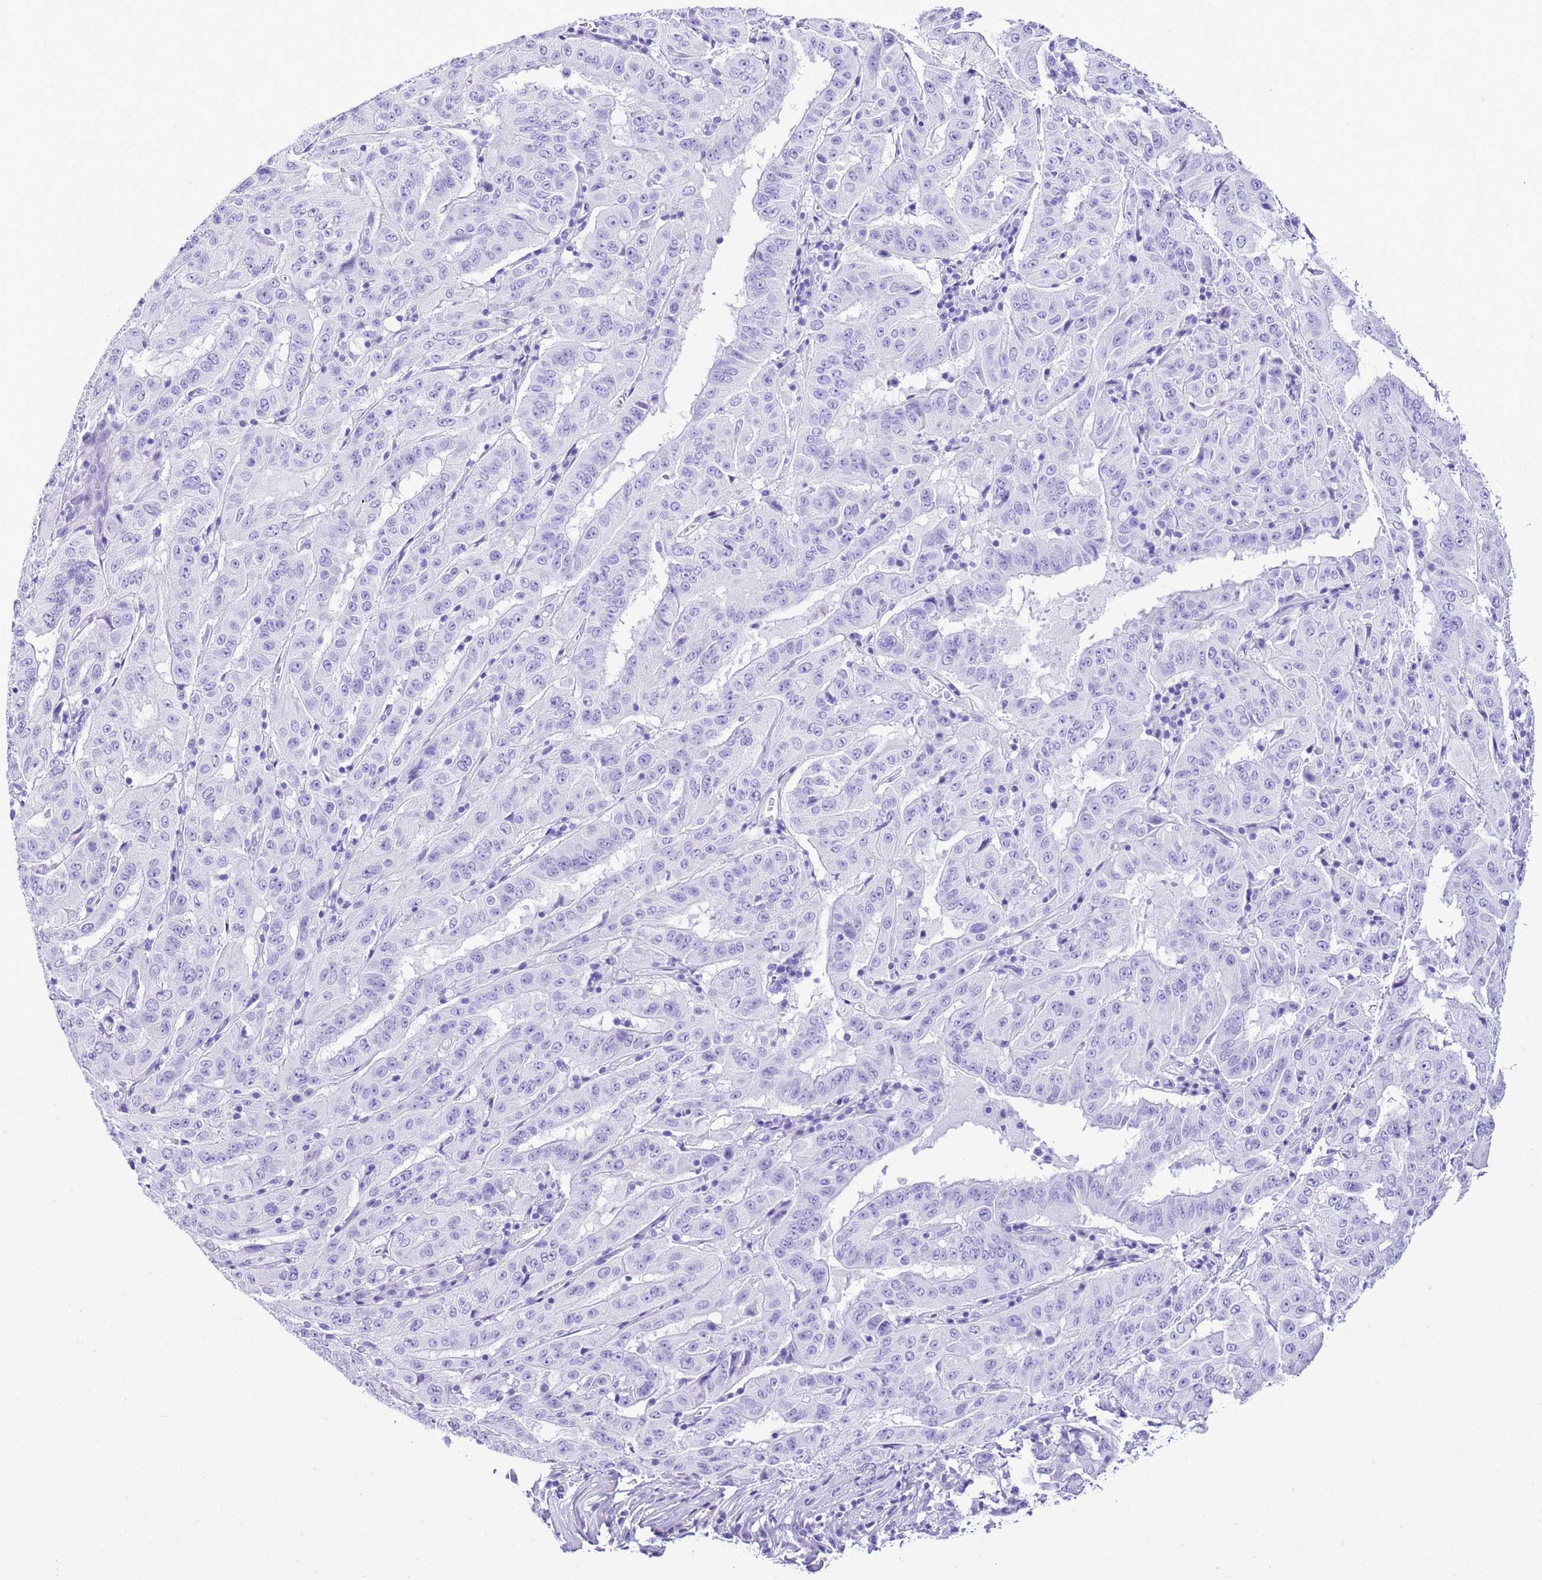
{"staining": {"intensity": "negative", "quantity": "none", "location": "none"}, "tissue": "pancreatic cancer", "cell_type": "Tumor cells", "image_type": "cancer", "snomed": [{"axis": "morphology", "description": "Adenocarcinoma, NOS"}, {"axis": "topography", "description": "Pancreas"}], "caption": "Immunohistochemistry (IHC) of human pancreatic cancer (adenocarcinoma) demonstrates no expression in tumor cells. (Immunohistochemistry (IHC), brightfield microscopy, high magnification).", "gene": "KCNC1", "patient": {"sex": "male", "age": 63}}